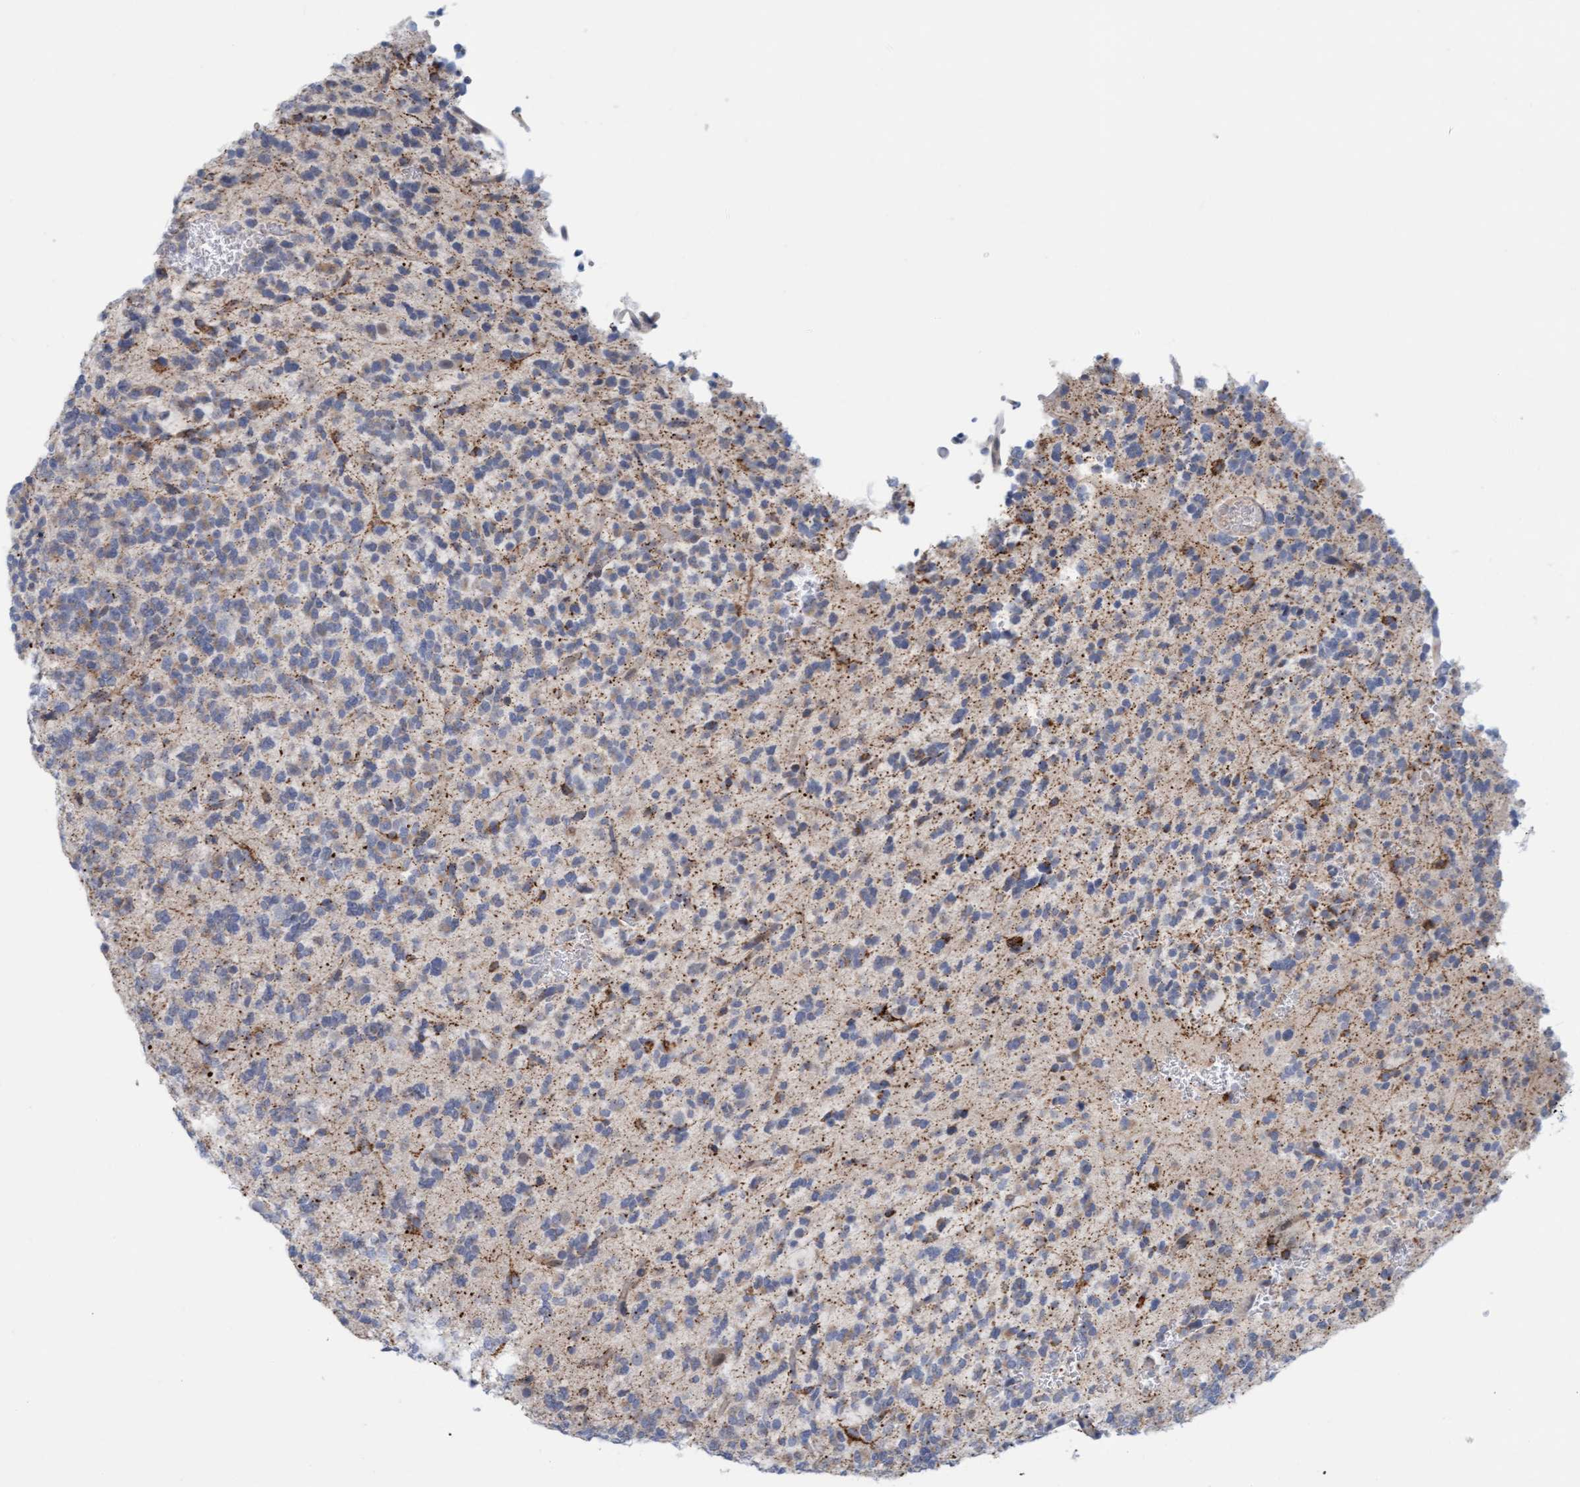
{"staining": {"intensity": "negative", "quantity": "none", "location": "none"}, "tissue": "glioma", "cell_type": "Tumor cells", "image_type": "cancer", "snomed": [{"axis": "morphology", "description": "Glioma, malignant, Low grade"}, {"axis": "topography", "description": "Brain"}], "caption": "A photomicrograph of human malignant glioma (low-grade) is negative for staining in tumor cells.", "gene": "ZC3H3", "patient": {"sex": "male", "age": 38}}